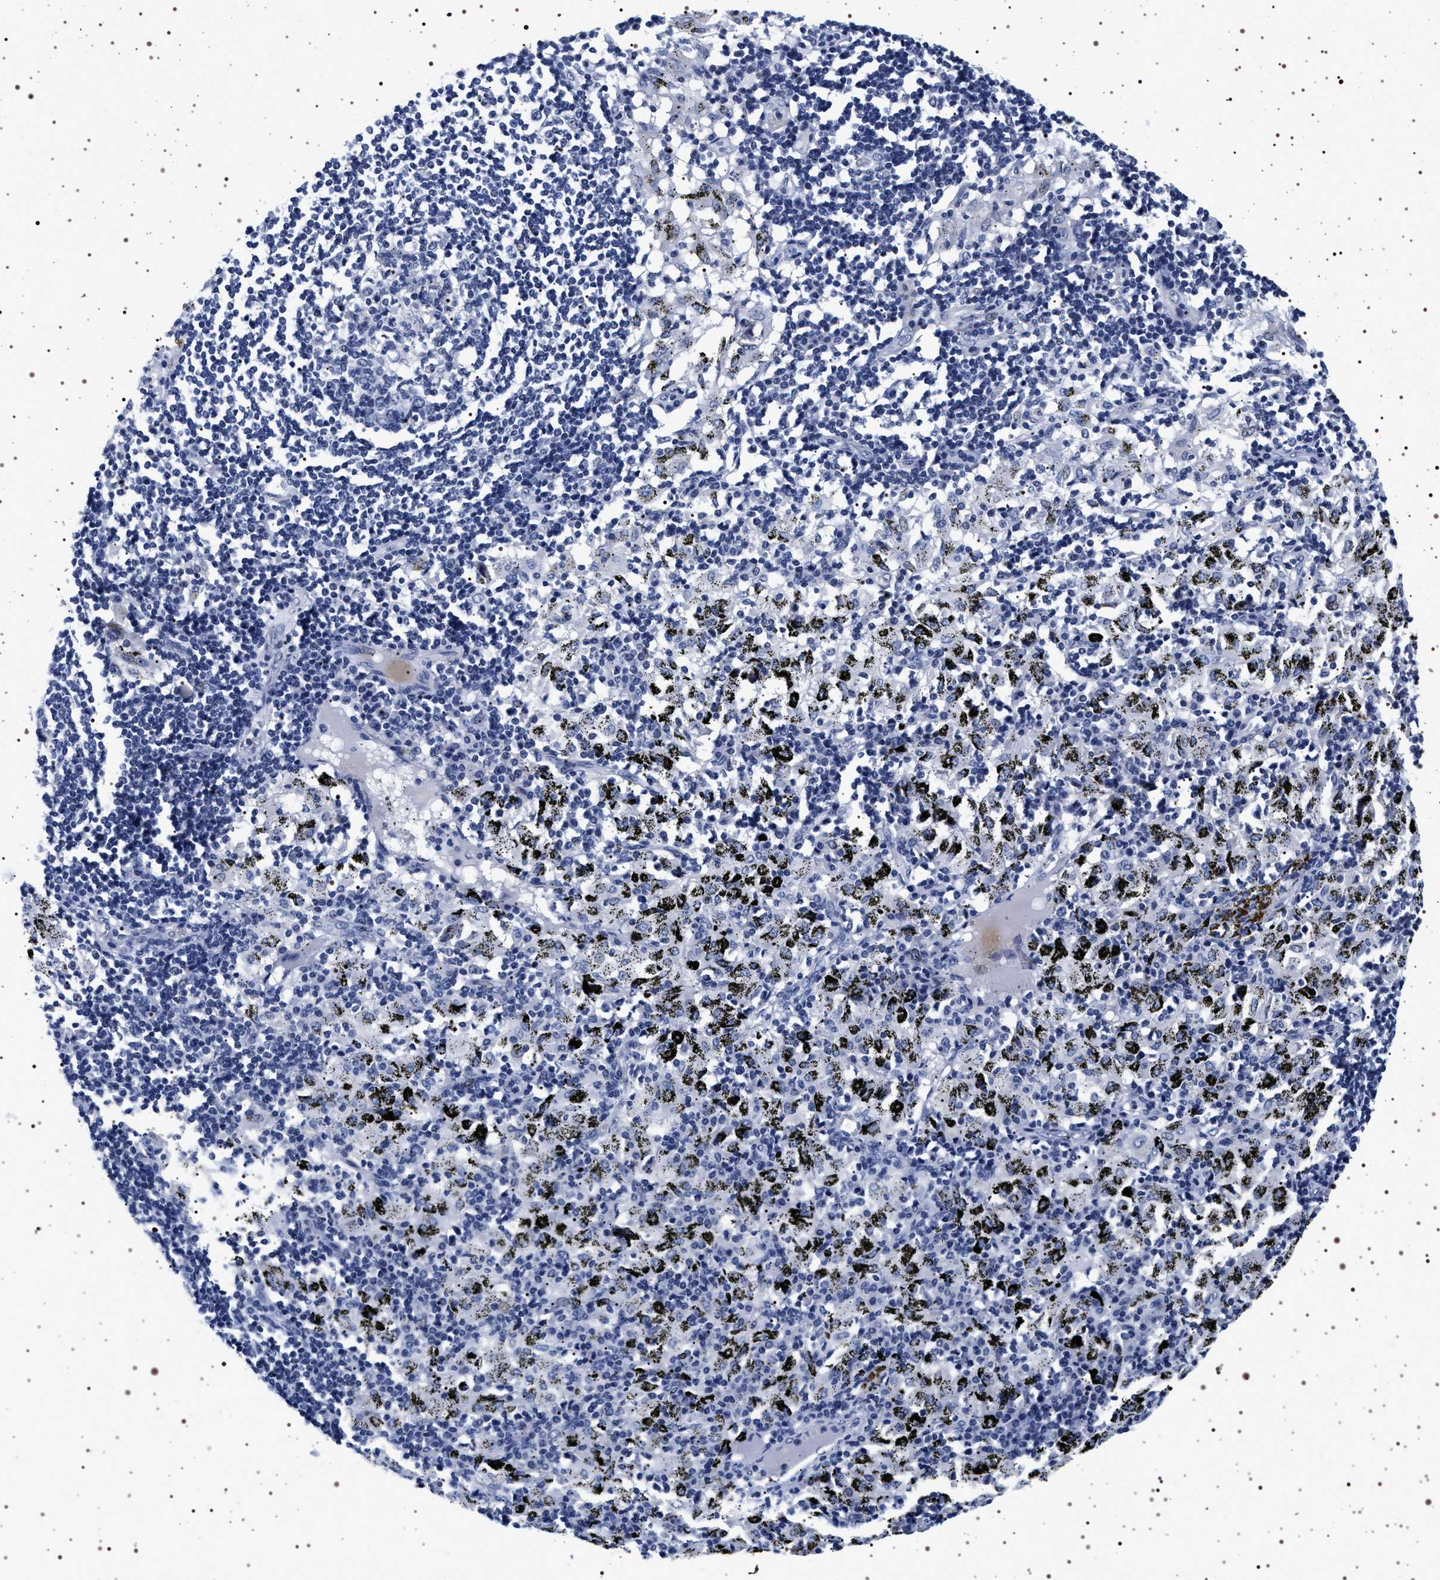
{"staining": {"intensity": "negative", "quantity": "none", "location": "none"}, "tissue": "adipose tissue", "cell_type": "Adipocytes", "image_type": "normal", "snomed": [{"axis": "morphology", "description": "Normal tissue, NOS"}, {"axis": "topography", "description": "Cartilage tissue"}, {"axis": "topography", "description": "Bronchus"}], "caption": "An image of human adipose tissue is negative for staining in adipocytes.", "gene": "SYN1", "patient": {"sex": "female", "age": 73}}